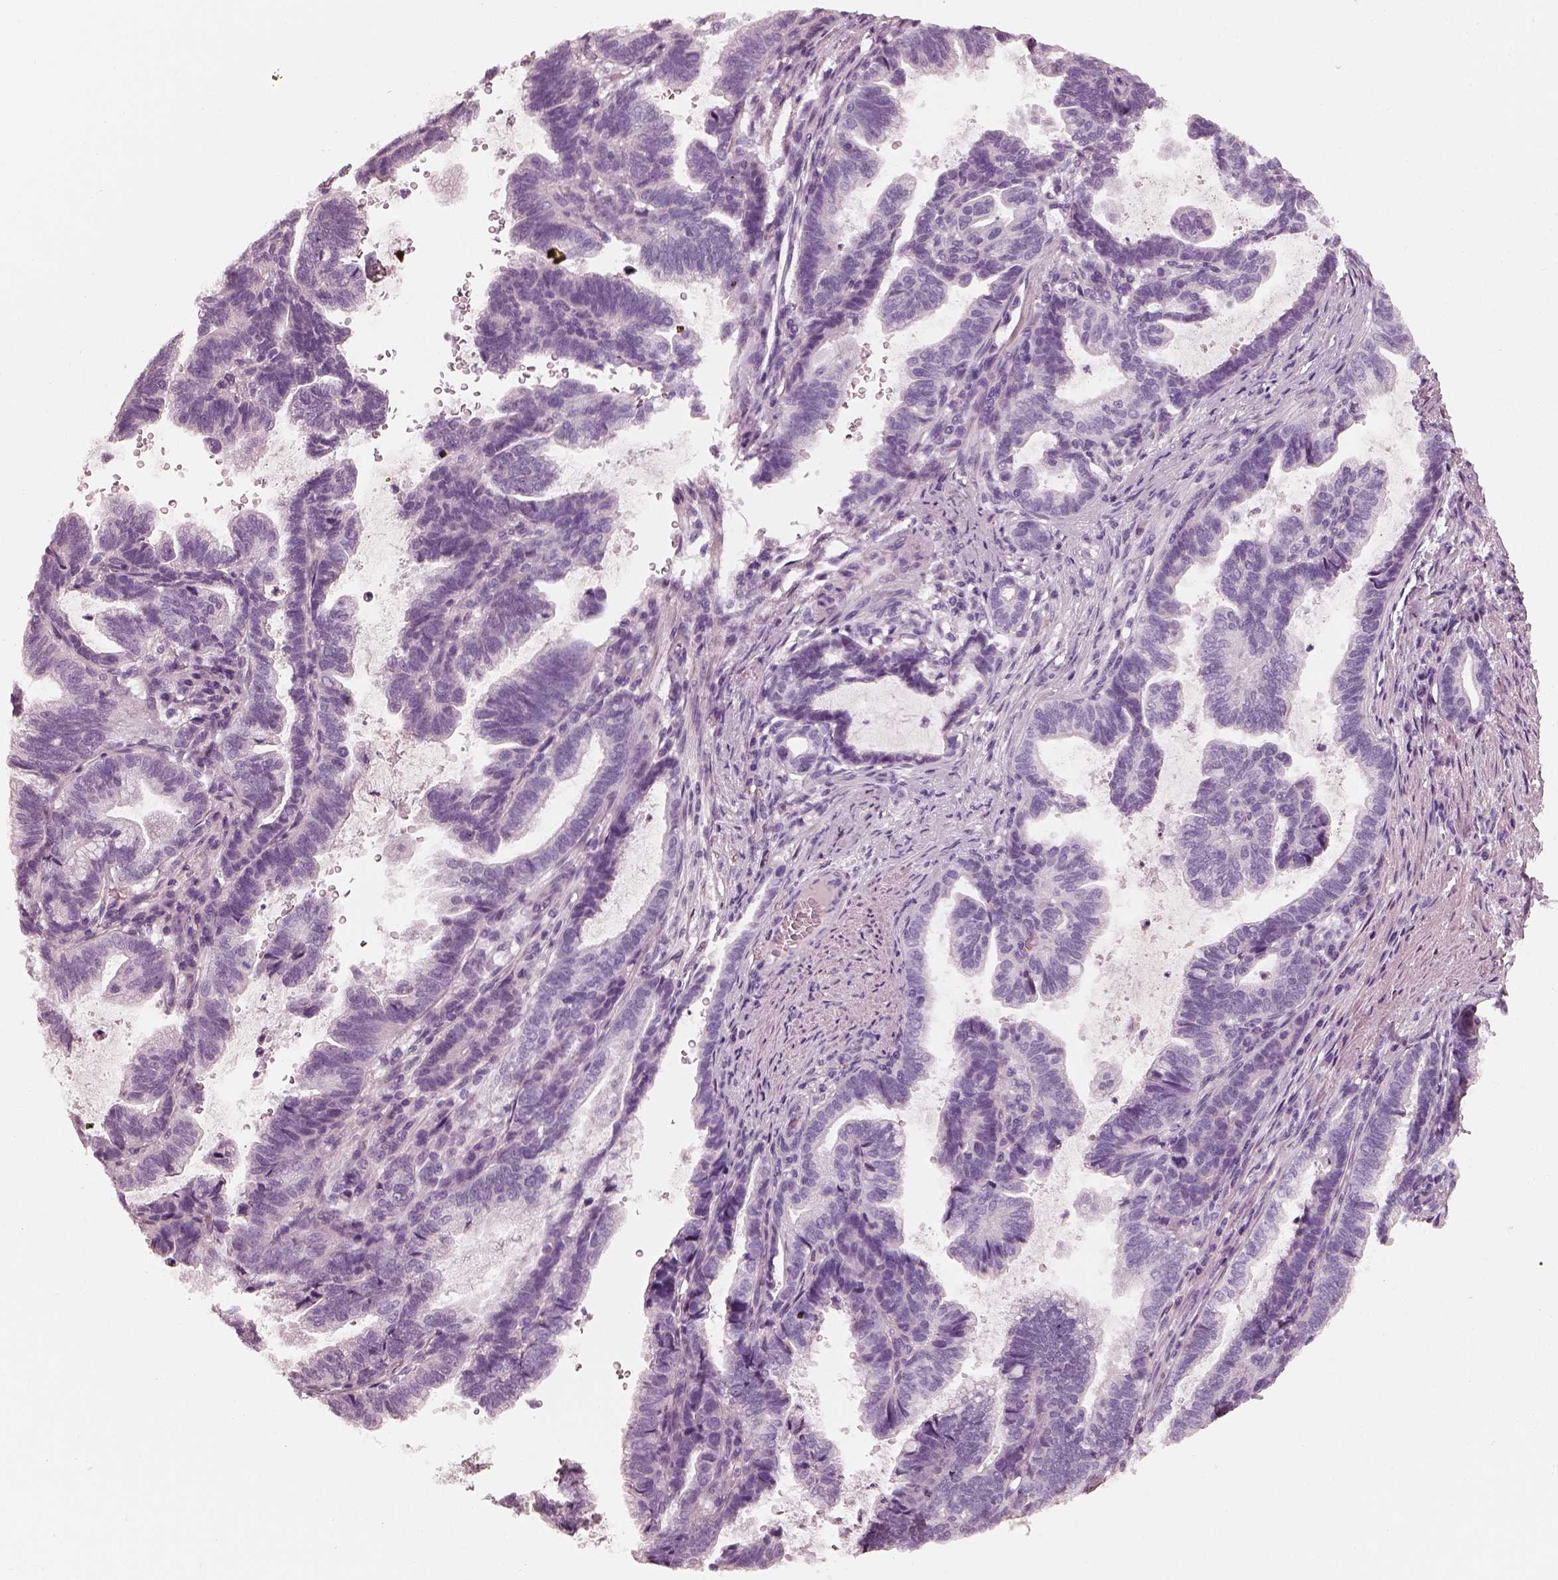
{"staining": {"intensity": "negative", "quantity": "none", "location": "none"}, "tissue": "stomach cancer", "cell_type": "Tumor cells", "image_type": "cancer", "snomed": [{"axis": "morphology", "description": "Adenocarcinoma, NOS"}, {"axis": "topography", "description": "Stomach"}], "caption": "High magnification brightfield microscopy of stomach cancer (adenocarcinoma) stained with DAB (brown) and counterstained with hematoxylin (blue): tumor cells show no significant staining.", "gene": "RS1", "patient": {"sex": "male", "age": 83}}